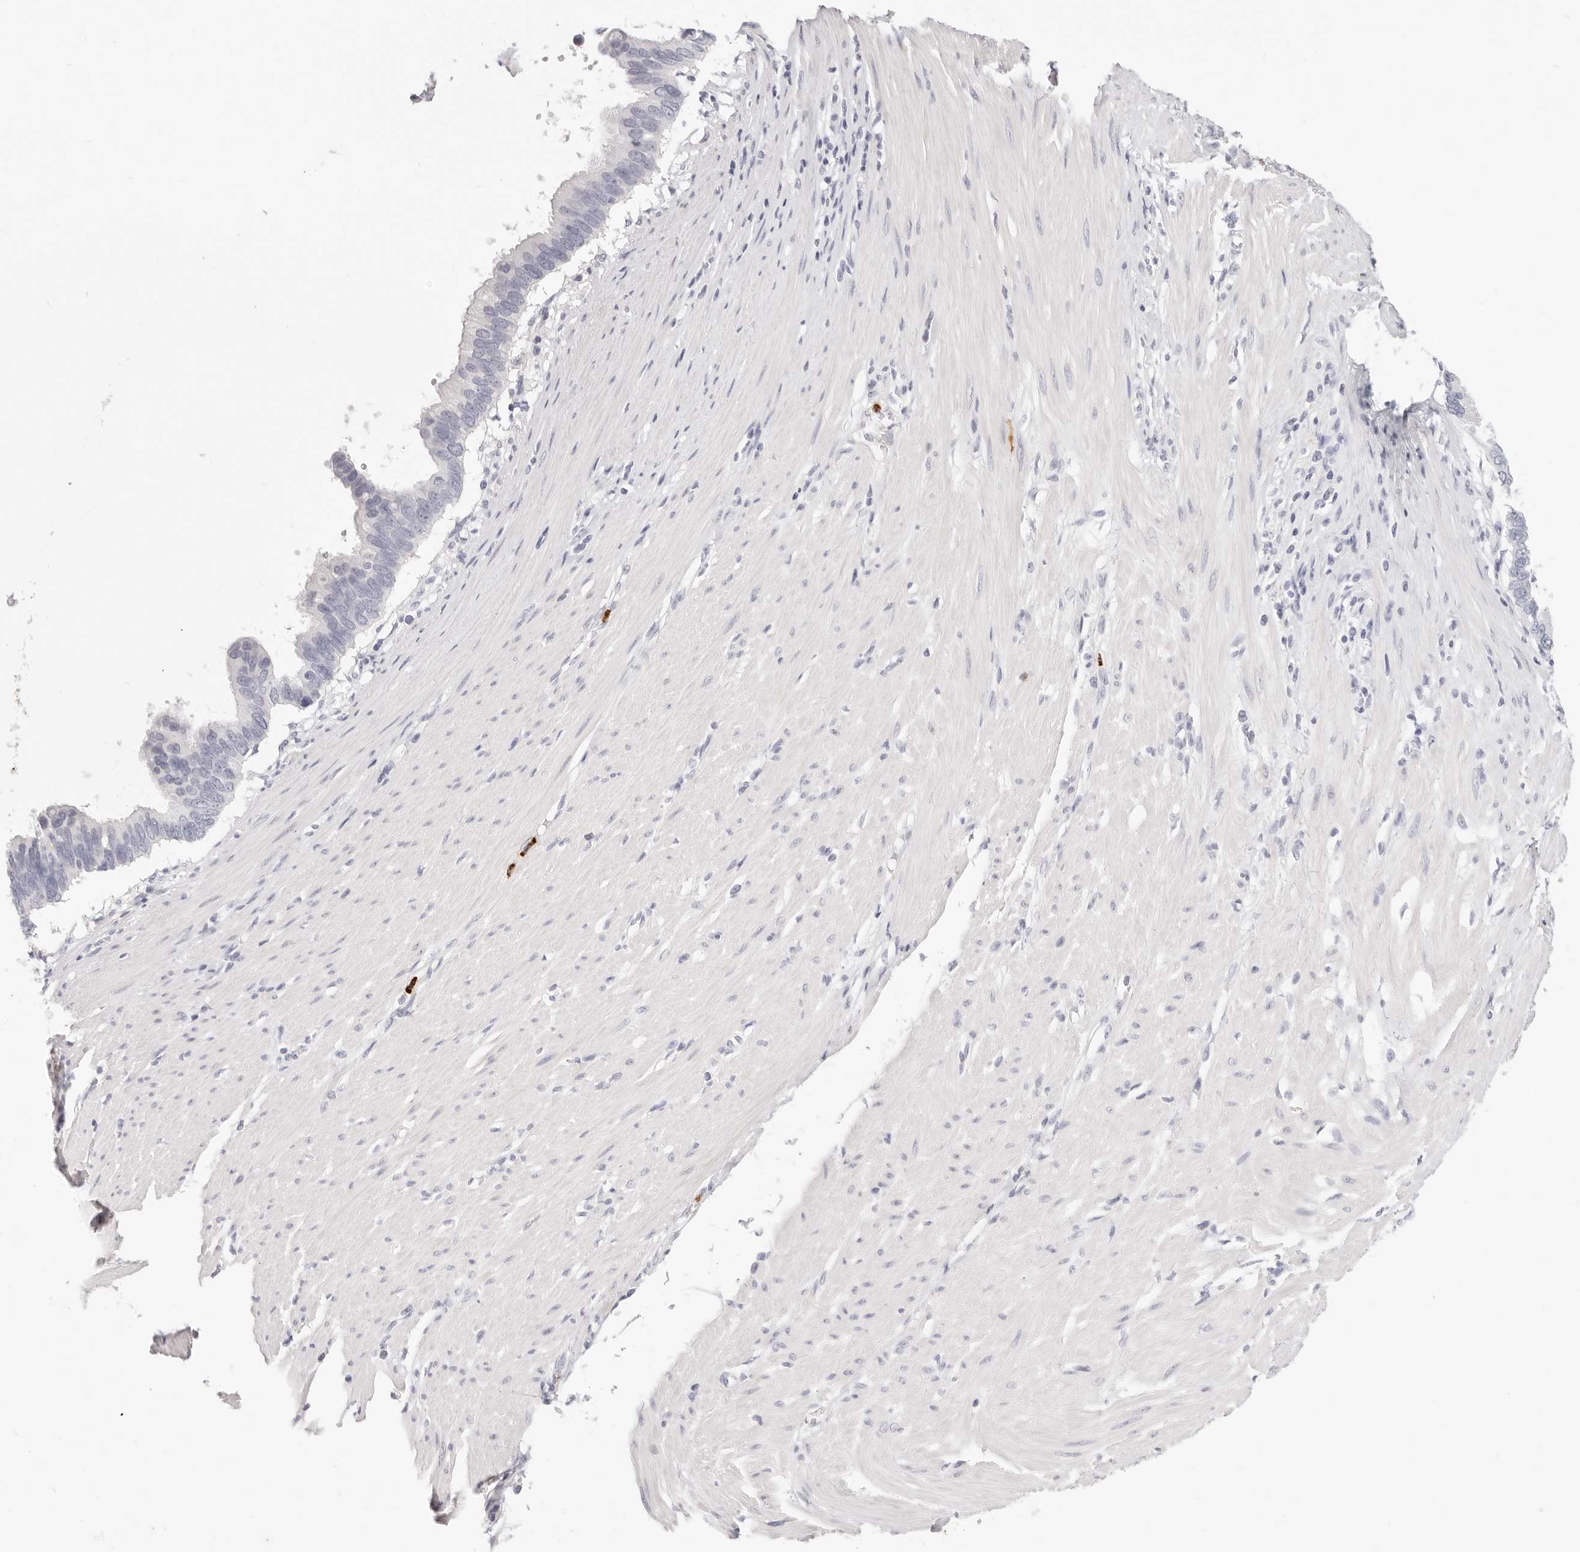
{"staining": {"intensity": "negative", "quantity": "none", "location": "none"}, "tissue": "pancreatic cancer", "cell_type": "Tumor cells", "image_type": "cancer", "snomed": [{"axis": "morphology", "description": "Adenocarcinoma, NOS"}, {"axis": "topography", "description": "Pancreas"}], "caption": "A micrograph of human pancreatic cancer is negative for staining in tumor cells.", "gene": "CAMP", "patient": {"sex": "female", "age": 56}}